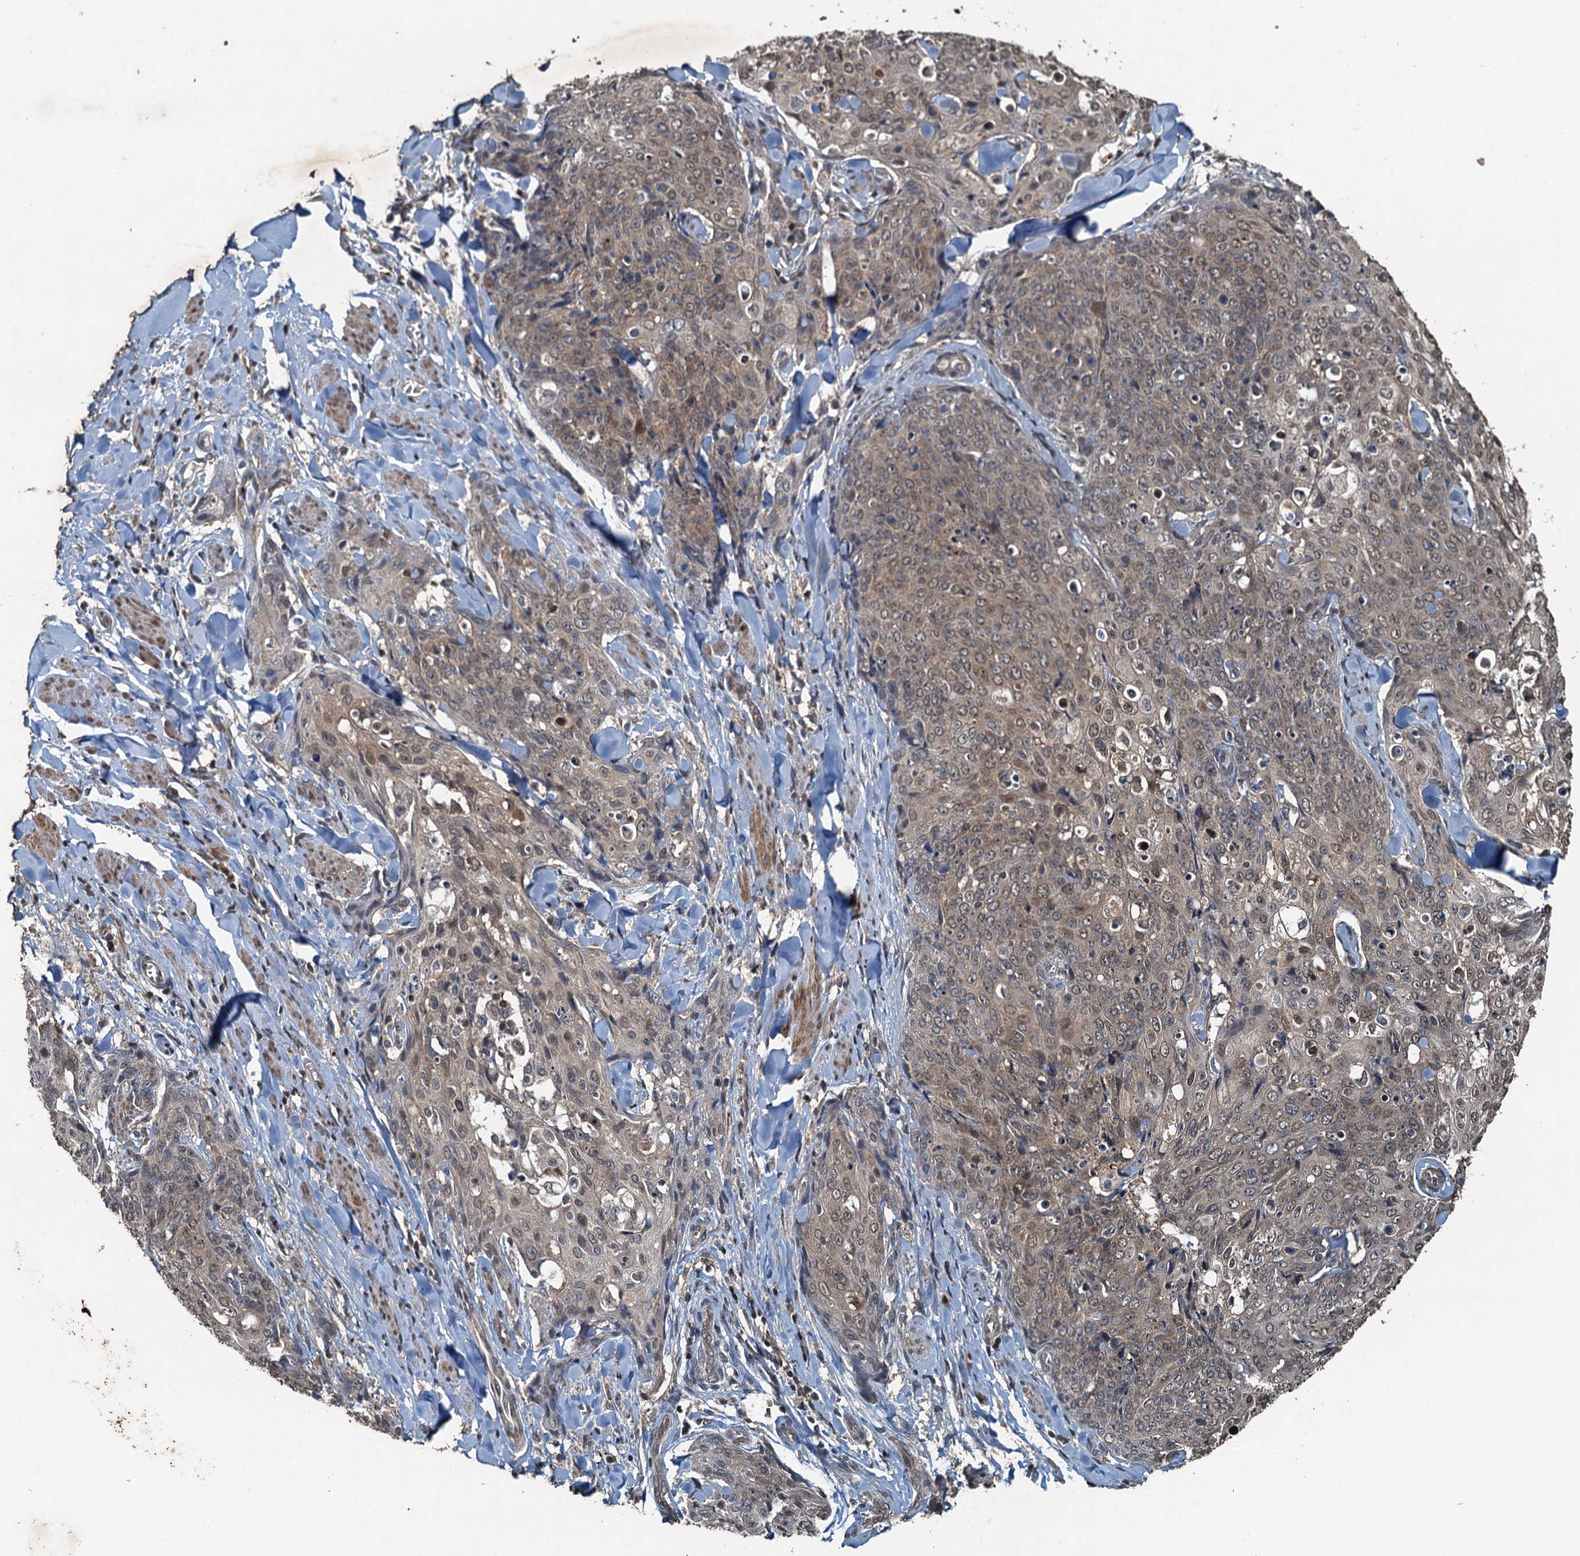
{"staining": {"intensity": "weak", "quantity": "25%-75%", "location": "cytoplasmic/membranous"}, "tissue": "skin cancer", "cell_type": "Tumor cells", "image_type": "cancer", "snomed": [{"axis": "morphology", "description": "Squamous cell carcinoma, NOS"}, {"axis": "topography", "description": "Skin"}, {"axis": "topography", "description": "Vulva"}], "caption": "About 25%-75% of tumor cells in human skin cancer (squamous cell carcinoma) exhibit weak cytoplasmic/membranous protein staining as visualized by brown immunohistochemical staining.", "gene": "TCTN1", "patient": {"sex": "female", "age": 85}}